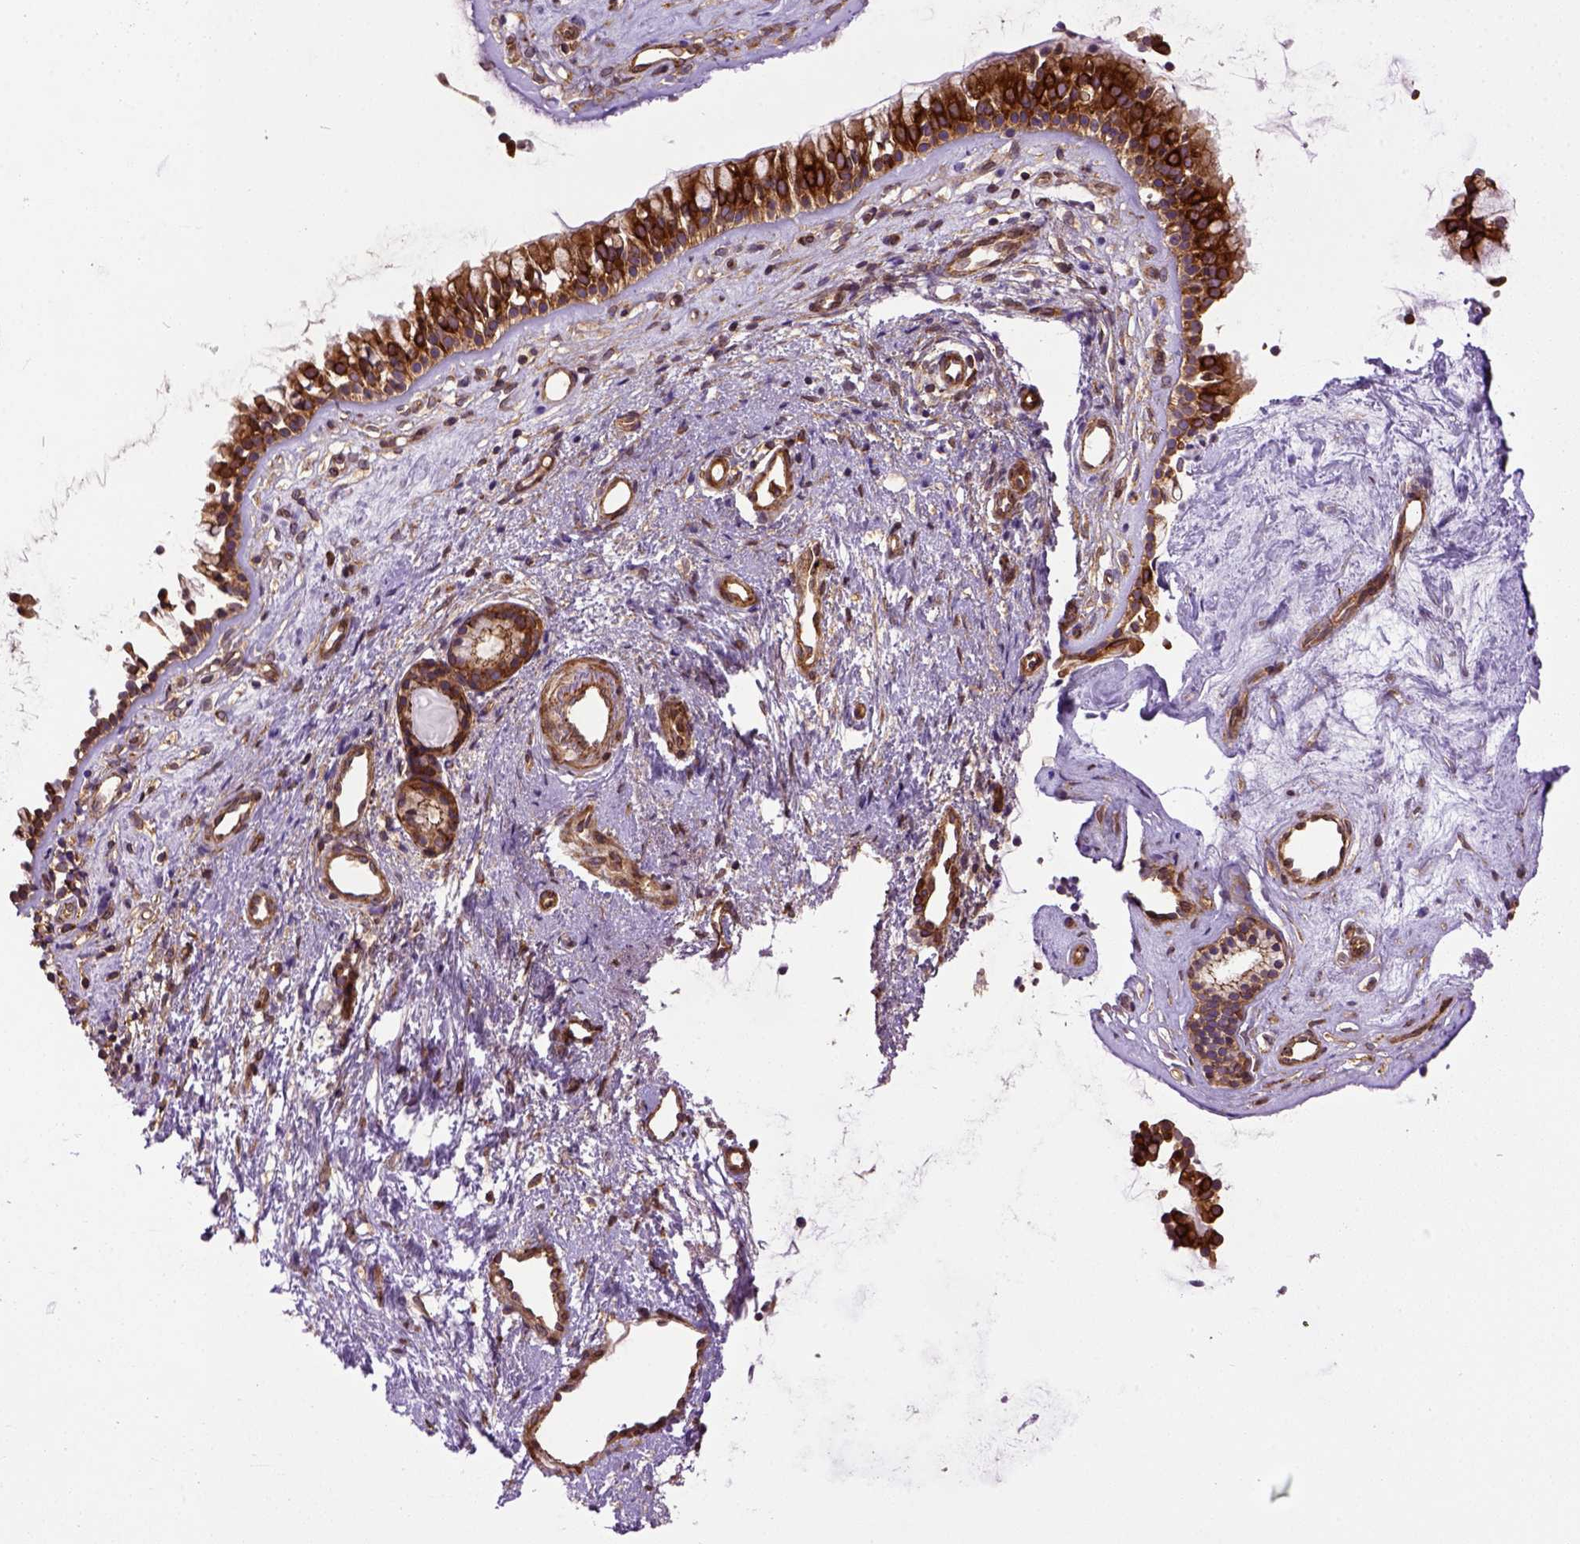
{"staining": {"intensity": "strong", "quantity": ">75%", "location": "cytoplasmic/membranous"}, "tissue": "nasopharynx", "cell_type": "Respiratory epithelial cells", "image_type": "normal", "snomed": [{"axis": "morphology", "description": "Normal tissue, NOS"}, {"axis": "topography", "description": "Nasopharynx"}], "caption": "Immunohistochemistry (DAB) staining of benign human nasopharynx shows strong cytoplasmic/membranous protein expression in about >75% of respiratory epithelial cells.", "gene": "CAPRIN1", "patient": {"sex": "female", "age": 52}}